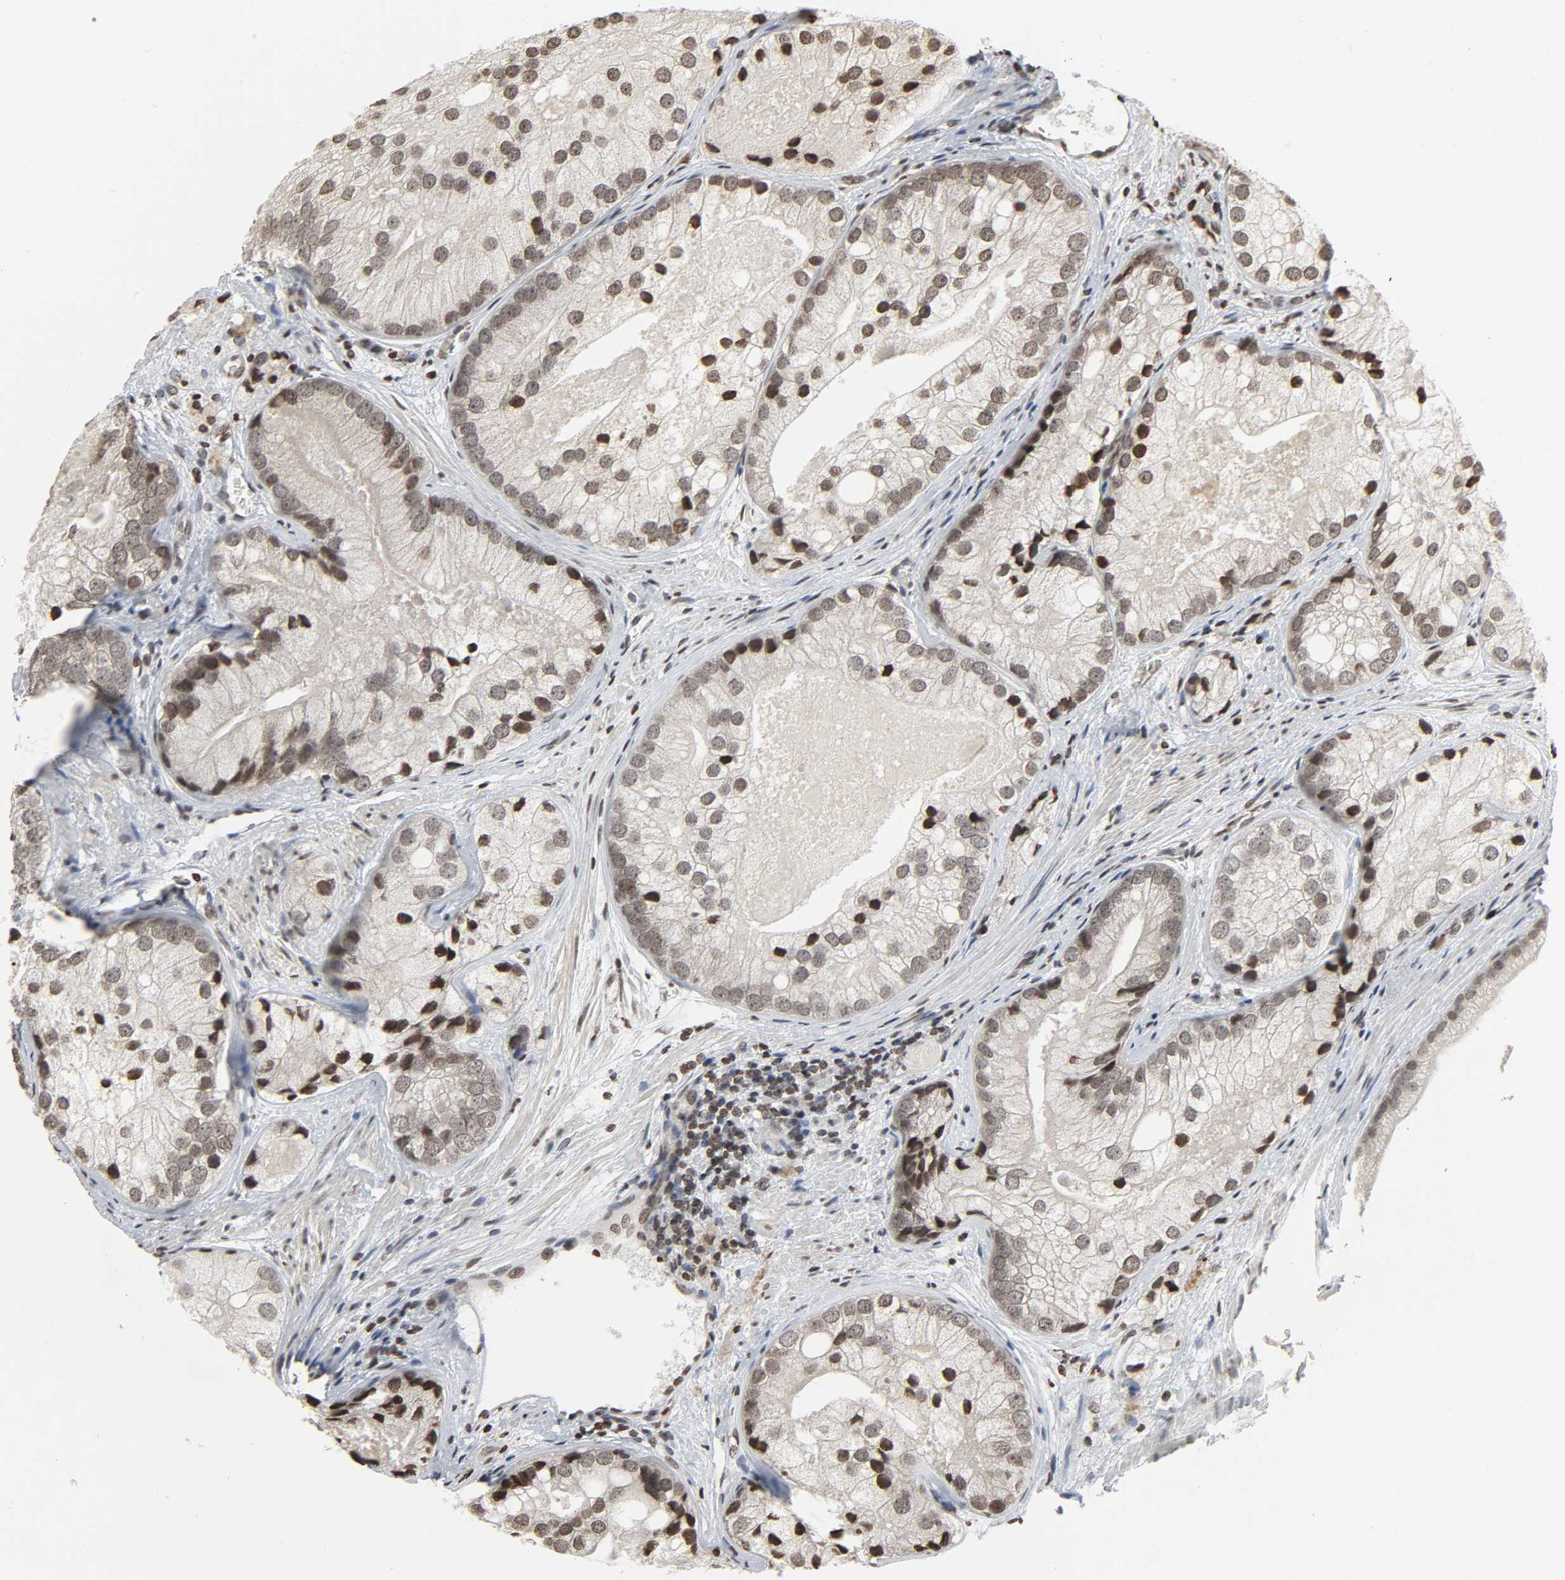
{"staining": {"intensity": "moderate", "quantity": ">75%", "location": "nuclear"}, "tissue": "prostate cancer", "cell_type": "Tumor cells", "image_type": "cancer", "snomed": [{"axis": "morphology", "description": "Adenocarcinoma, Low grade"}, {"axis": "topography", "description": "Prostate"}], "caption": "This histopathology image demonstrates prostate cancer stained with IHC to label a protein in brown. The nuclear of tumor cells show moderate positivity for the protein. Nuclei are counter-stained blue.", "gene": "ELAVL1", "patient": {"sex": "male", "age": 69}}